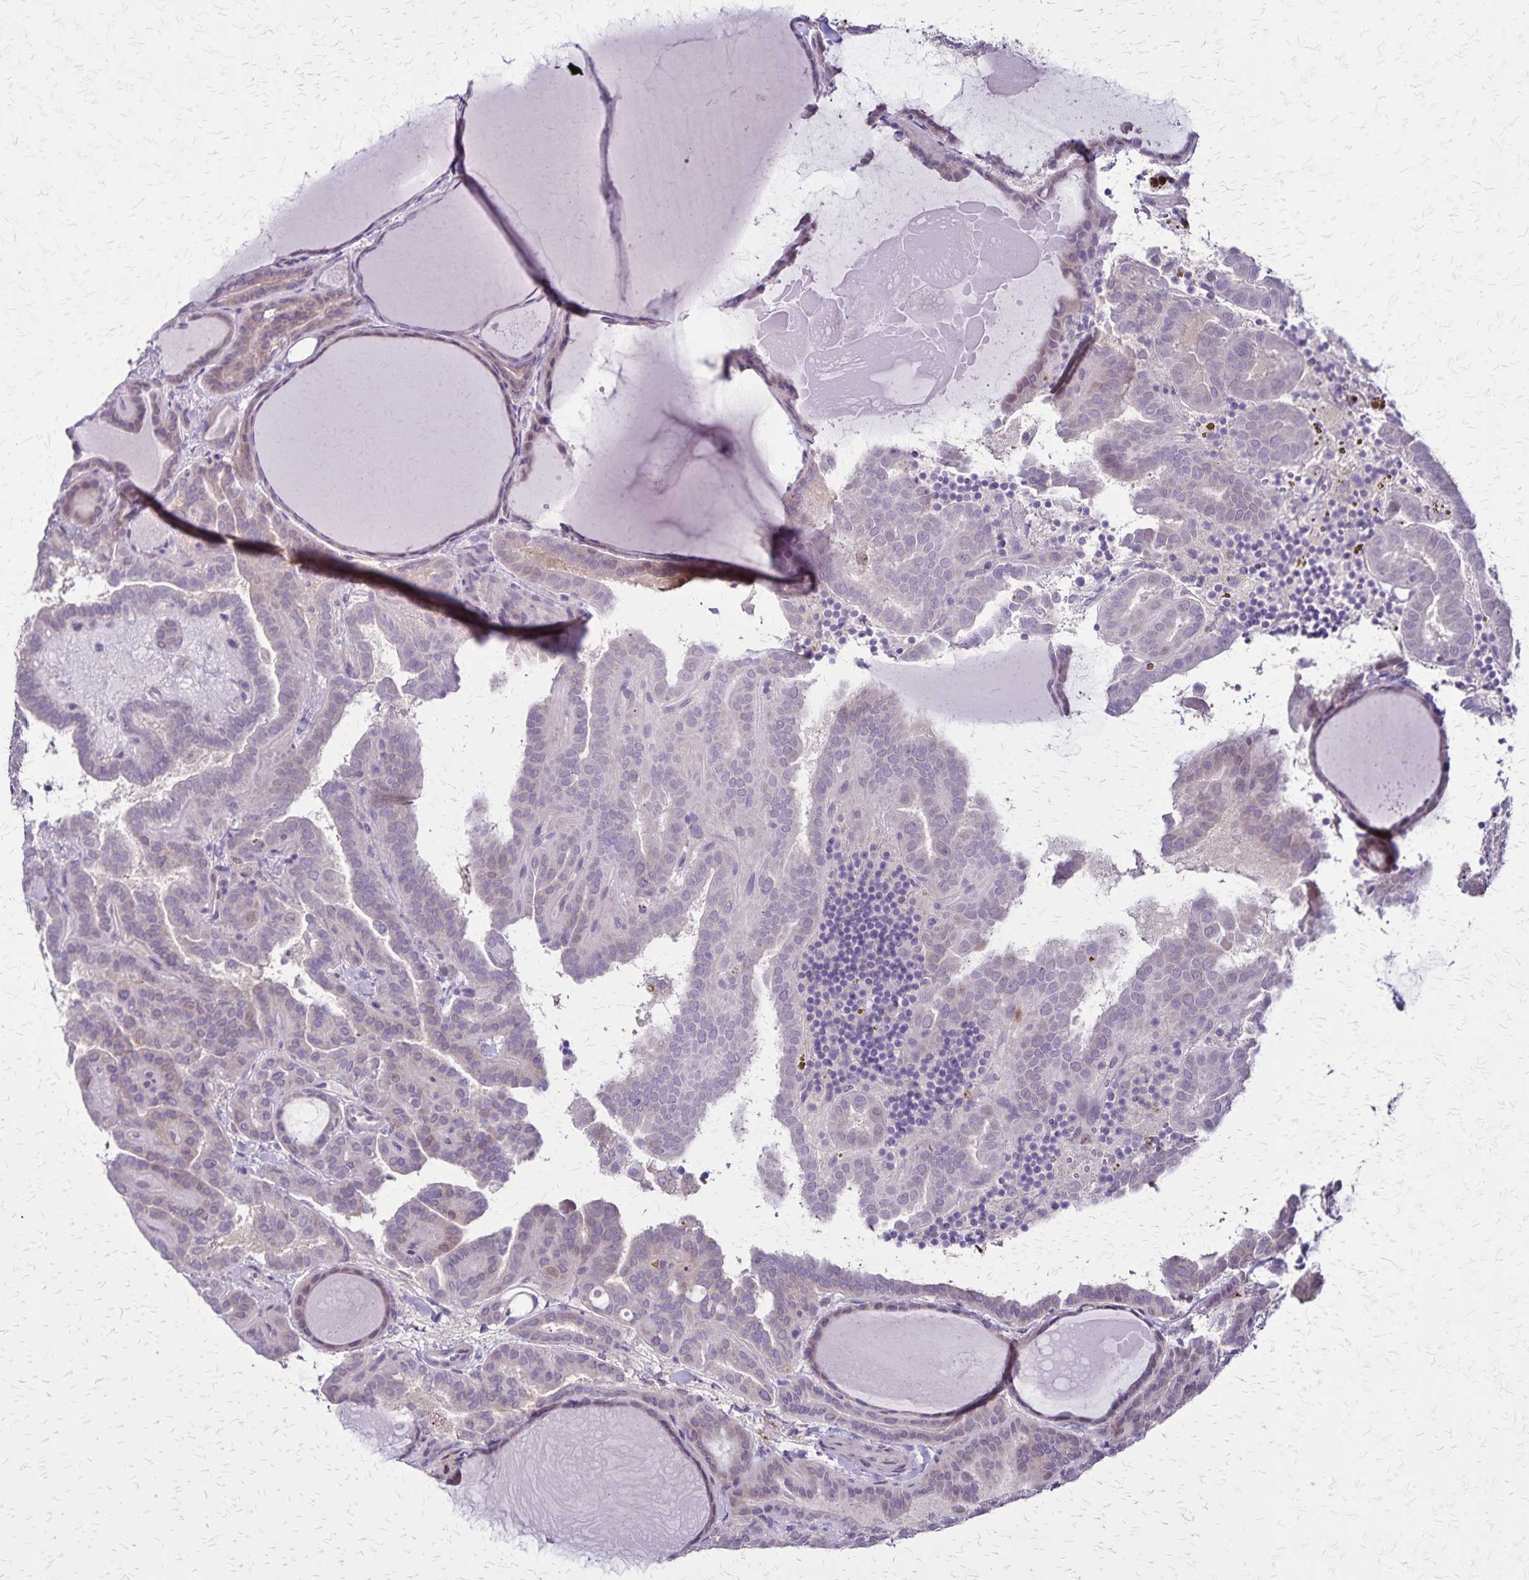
{"staining": {"intensity": "weak", "quantity": "<25%", "location": "cytoplasmic/membranous"}, "tissue": "thyroid cancer", "cell_type": "Tumor cells", "image_type": "cancer", "snomed": [{"axis": "morphology", "description": "Papillary adenocarcinoma, NOS"}, {"axis": "topography", "description": "Thyroid gland"}], "caption": "DAB immunohistochemical staining of human thyroid cancer displays no significant positivity in tumor cells.", "gene": "ULBP3", "patient": {"sex": "female", "age": 46}}